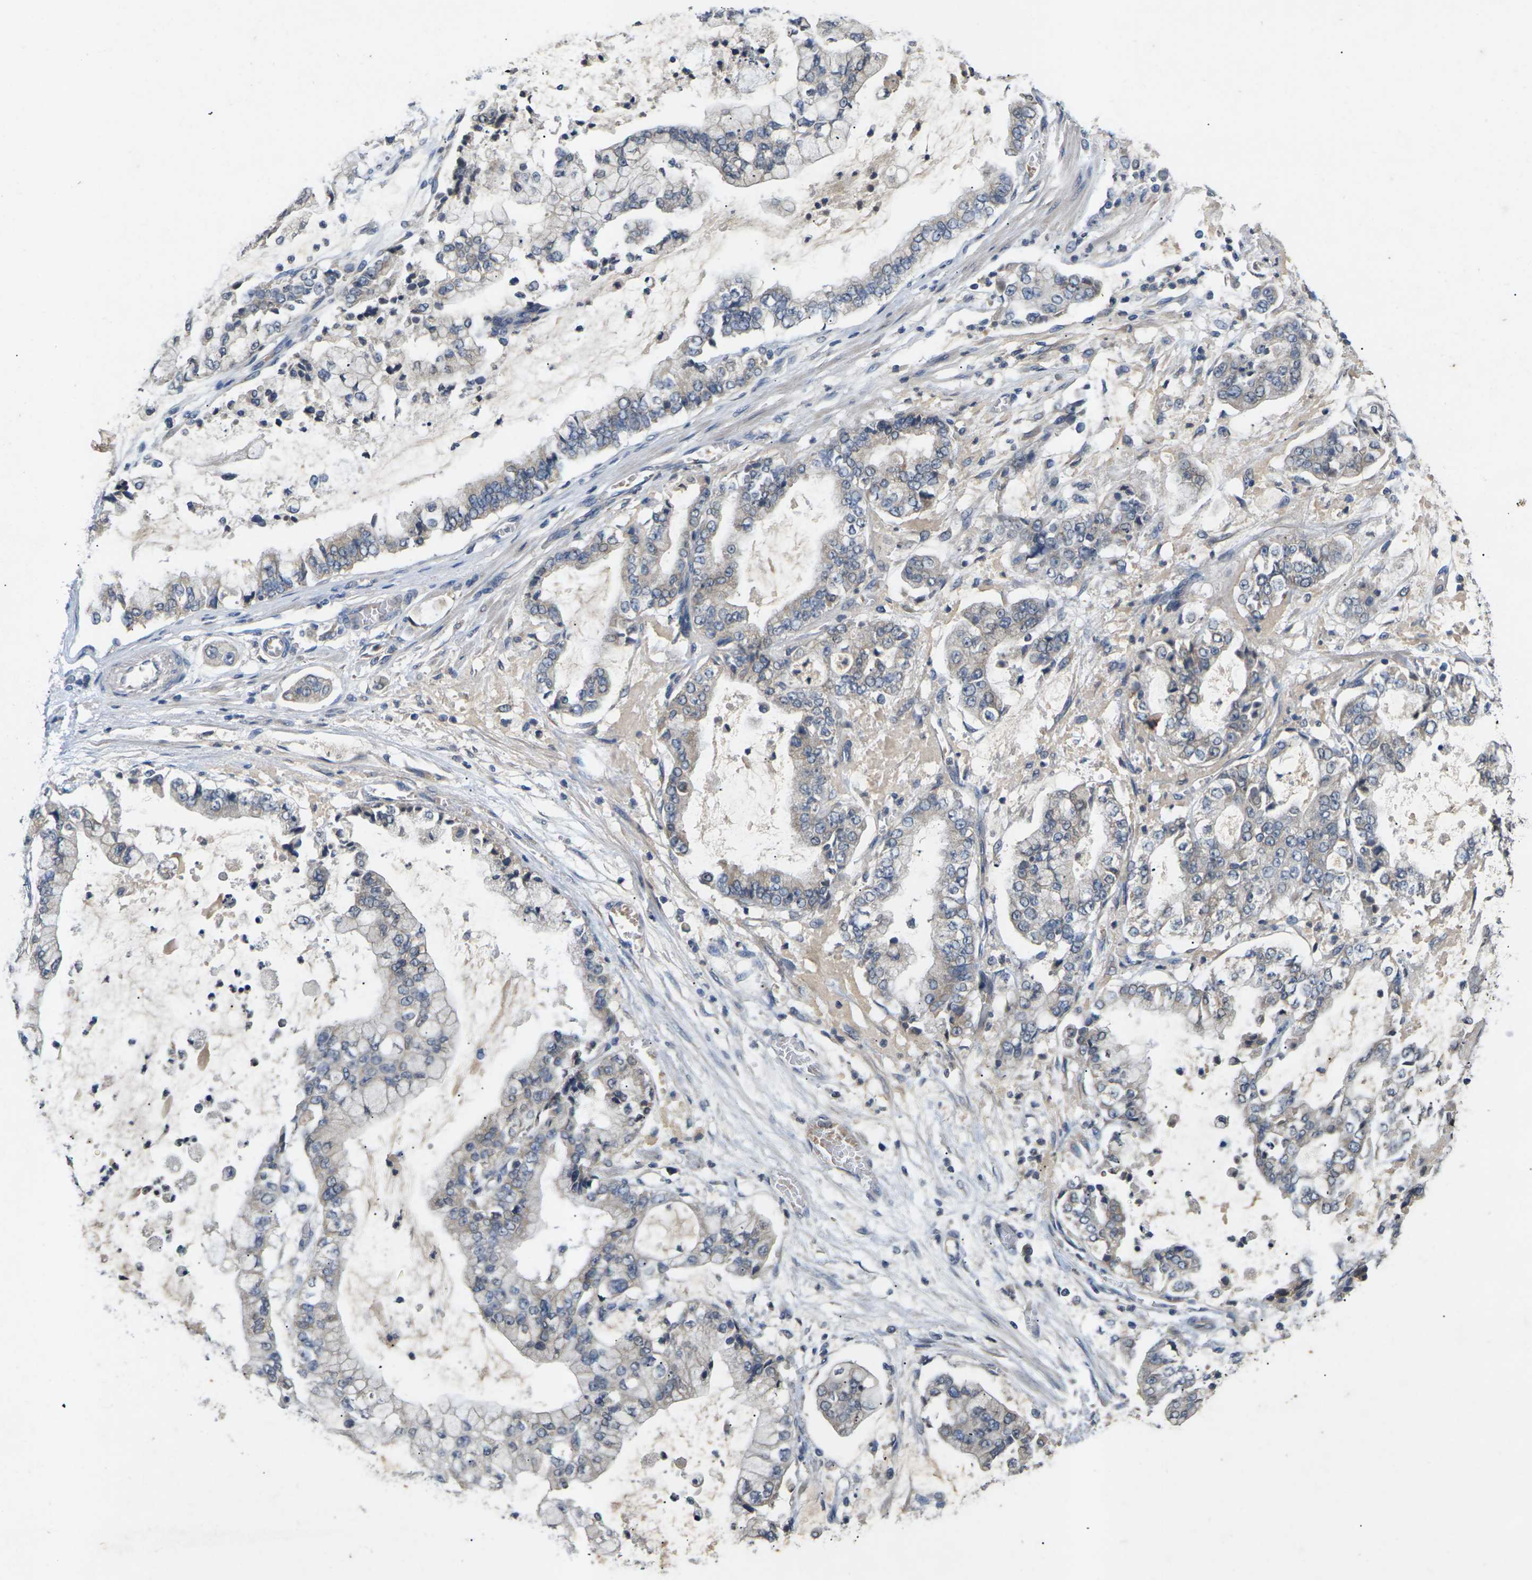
{"staining": {"intensity": "negative", "quantity": "none", "location": "none"}, "tissue": "stomach cancer", "cell_type": "Tumor cells", "image_type": "cancer", "snomed": [{"axis": "morphology", "description": "Adenocarcinoma, NOS"}, {"axis": "topography", "description": "Stomach"}], "caption": "High power microscopy photomicrograph of an immunohistochemistry (IHC) histopathology image of stomach adenocarcinoma, revealing no significant positivity in tumor cells. (DAB immunohistochemistry (IHC) with hematoxylin counter stain).", "gene": "SLC2A2", "patient": {"sex": "male", "age": 76}}